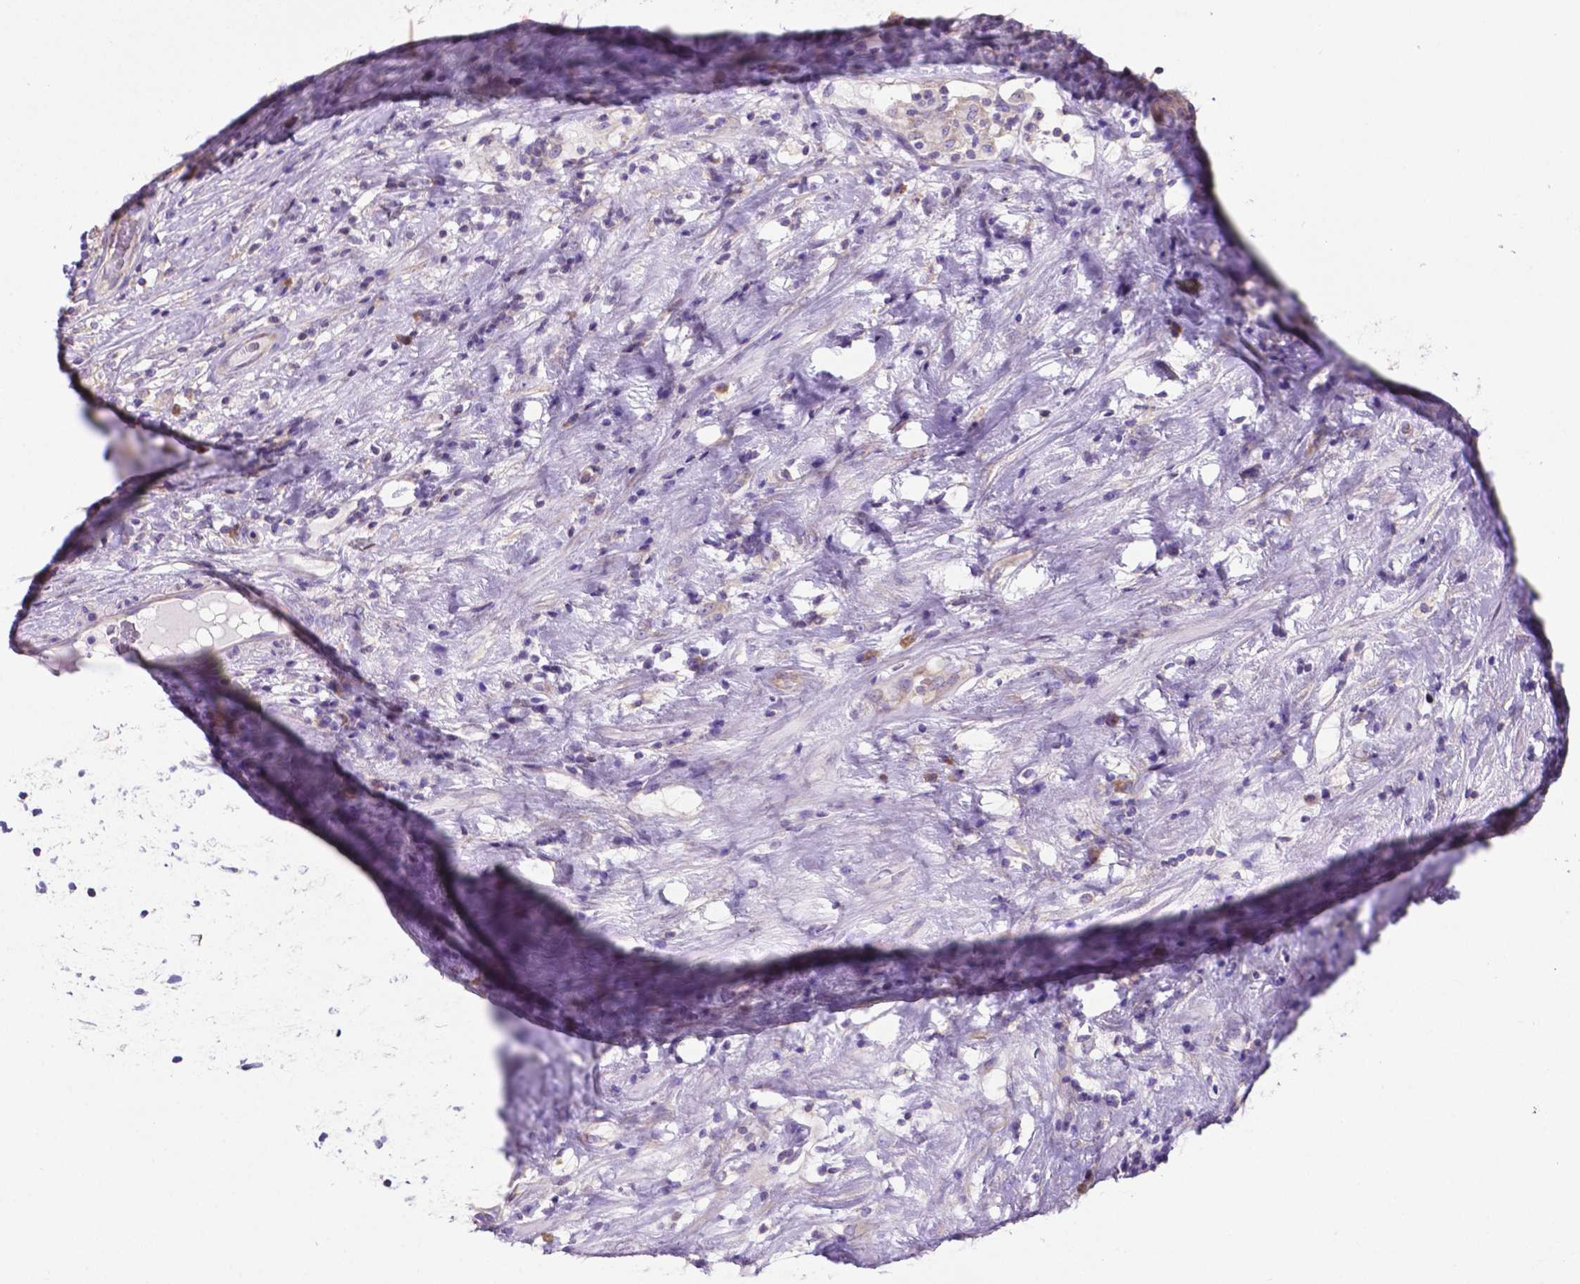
{"staining": {"intensity": "weak", "quantity": ">75%", "location": "cytoplasmic/membranous"}, "tissue": "testis cancer", "cell_type": "Tumor cells", "image_type": "cancer", "snomed": [{"axis": "morphology", "description": "Seminoma, NOS"}, {"axis": "topography", "description": "Testis"}], "caption": "Immunohistochemical staining of testis seminoma demonstrates low levels of weak cytoplasmic/membranous protein staining in about >75% of tumor cells. (IHC, brightfield microscopy, high magnification).", "gene": "RPL6", "patient": {"sex": "male", "age": 46}}